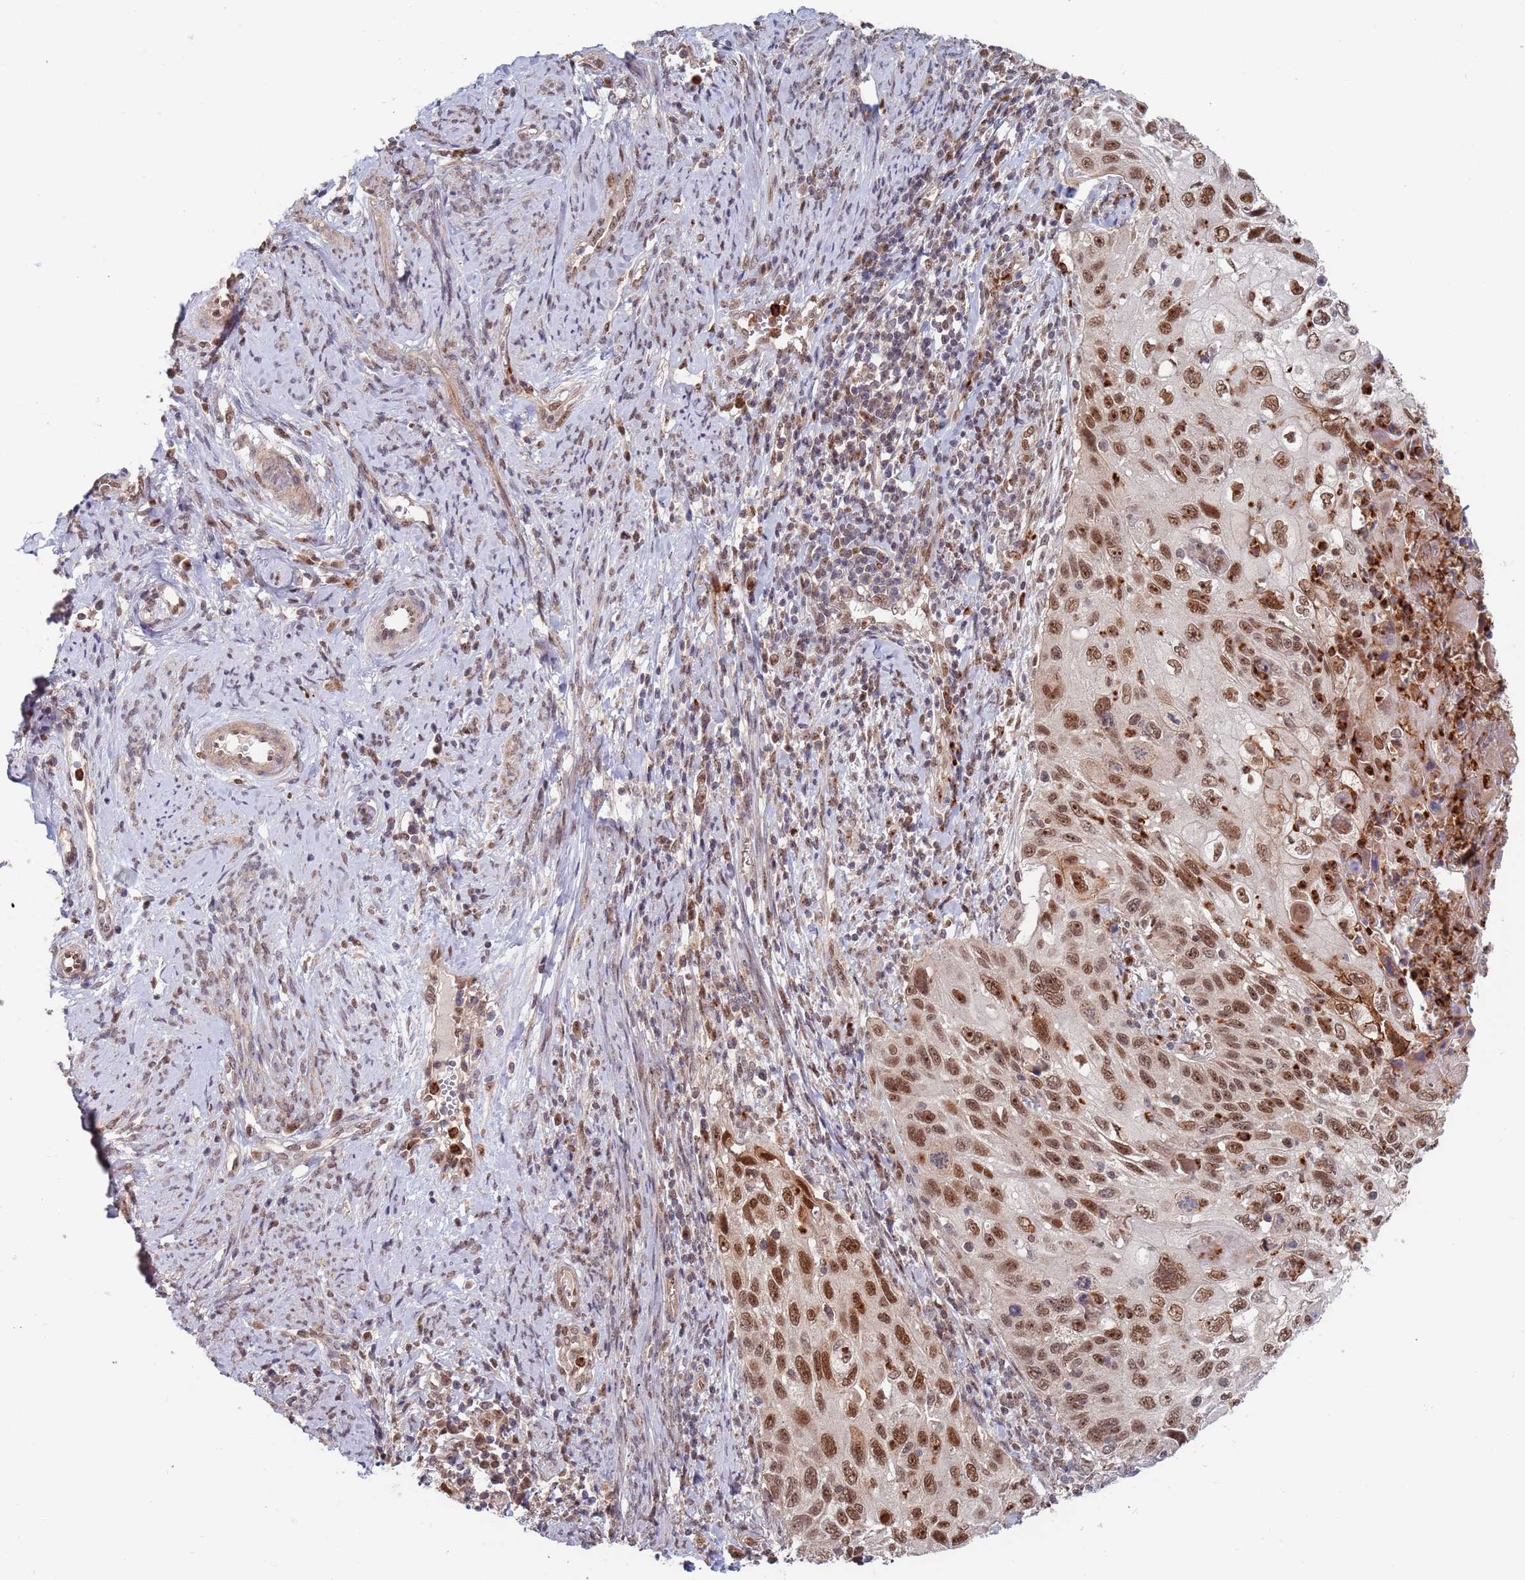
{"staining": {"intensity": "moderate", "quantity": ">75%", "location": "nuclear"}, "tissue": "cervical cancer", "cell_type": "Tumor cells", "image_type": "cancer", "snomed": [{"axis": "morphology", "description": "Squamous cell carcinoma, NOS"}, {"axis": "topography", "description": "Cervix"}], "caption": "Cervical cancer stained for a protein (brown) demonstrates moderate nuclear positive positivity in approximately >75% of tumor cells.", "gene": "RPP25", "patient": {"sex": "female", "age": 70}}